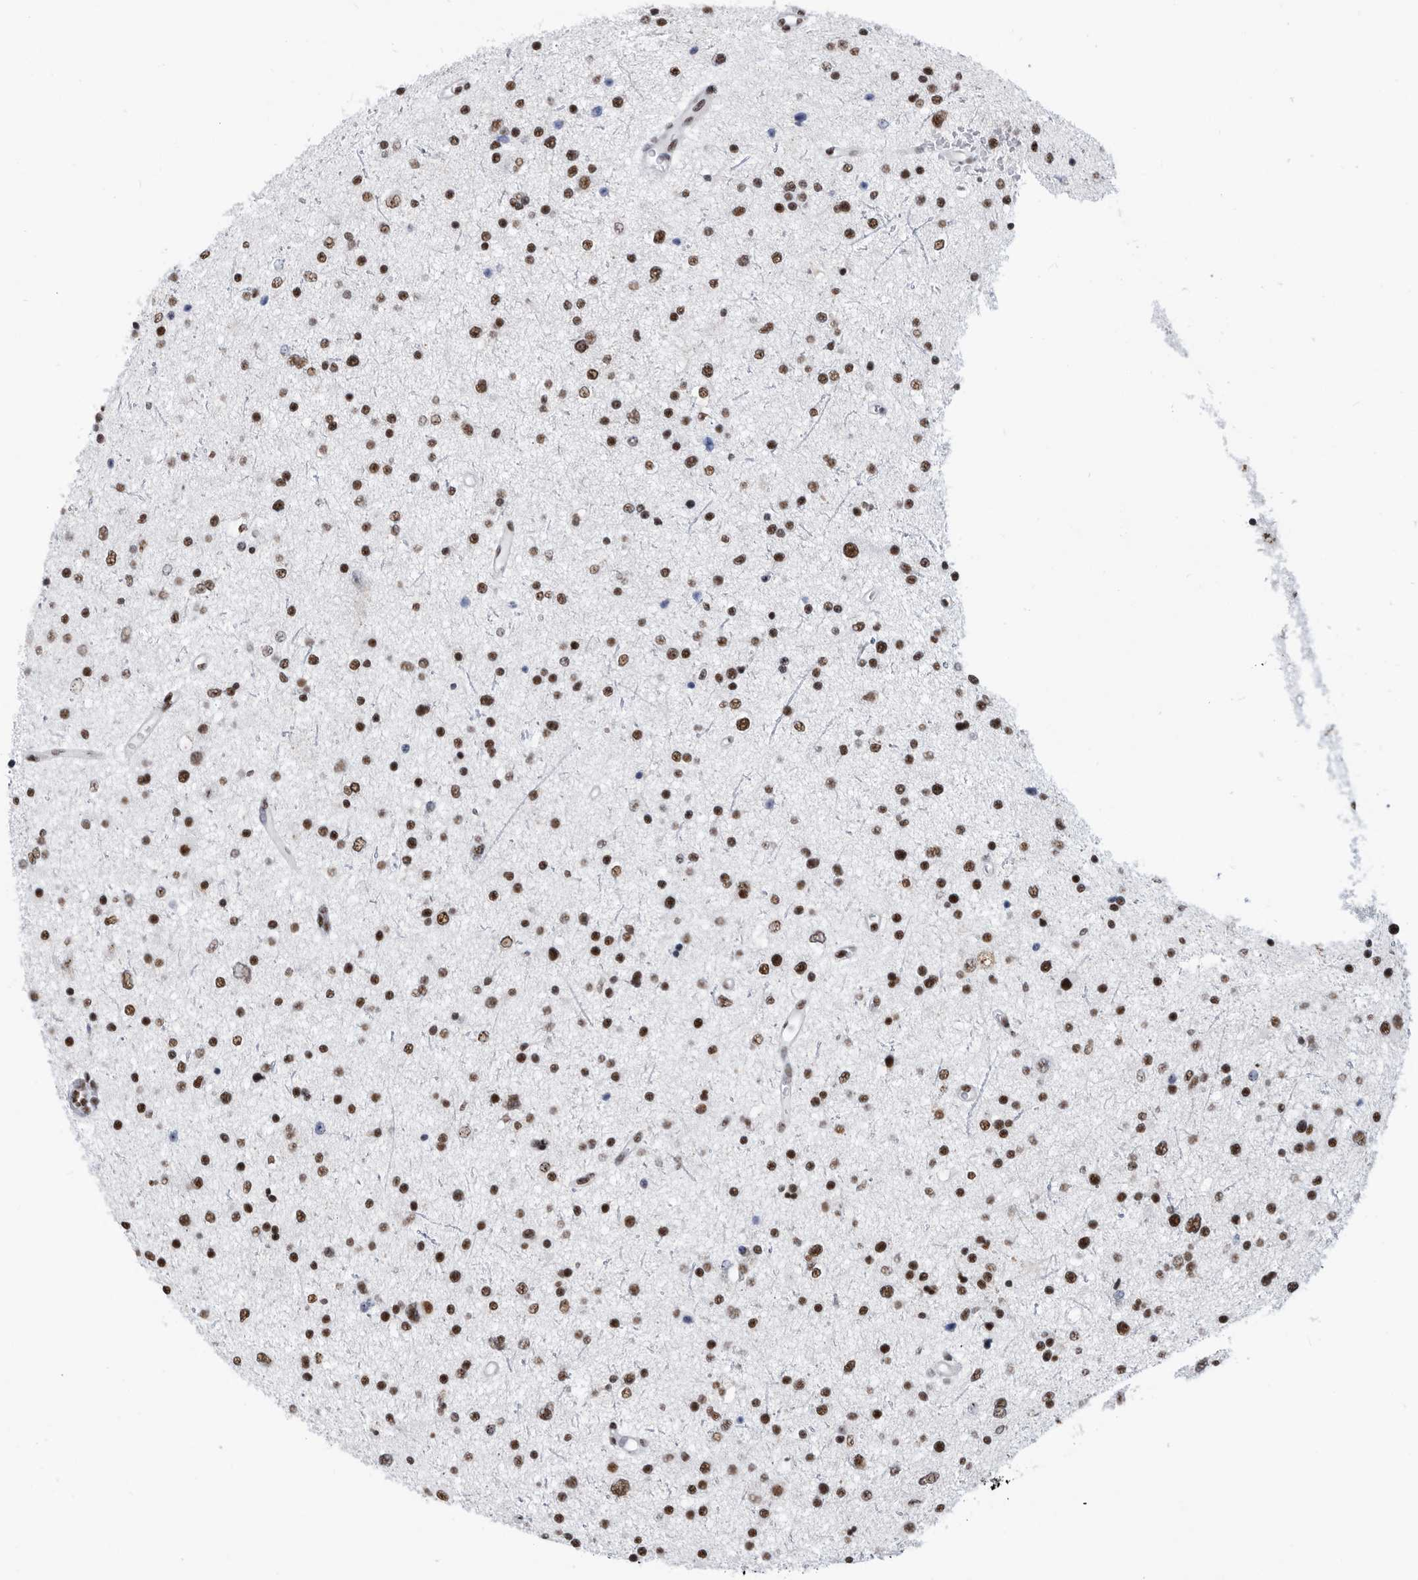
{"staining": {"intensity": "strong", "quantity": "25%-75%", "location": "nuclear"}, "tissue": "glioma", "cell_type": "Tumor cells", "image_type": "cancer", "snomed": [{"axis": "morphology", "description": "Glioma, malignant, Low grade"}, {"axis": "topography", "description": "Brain"}], "caption": "Protein expression analysis of malignant glioma (low-grade) demonstrates strong nuclear expression in about 25%-75% of tumor cells.", "gene": "SF3A1", "patient": {"sex": "female", "age": 37}}